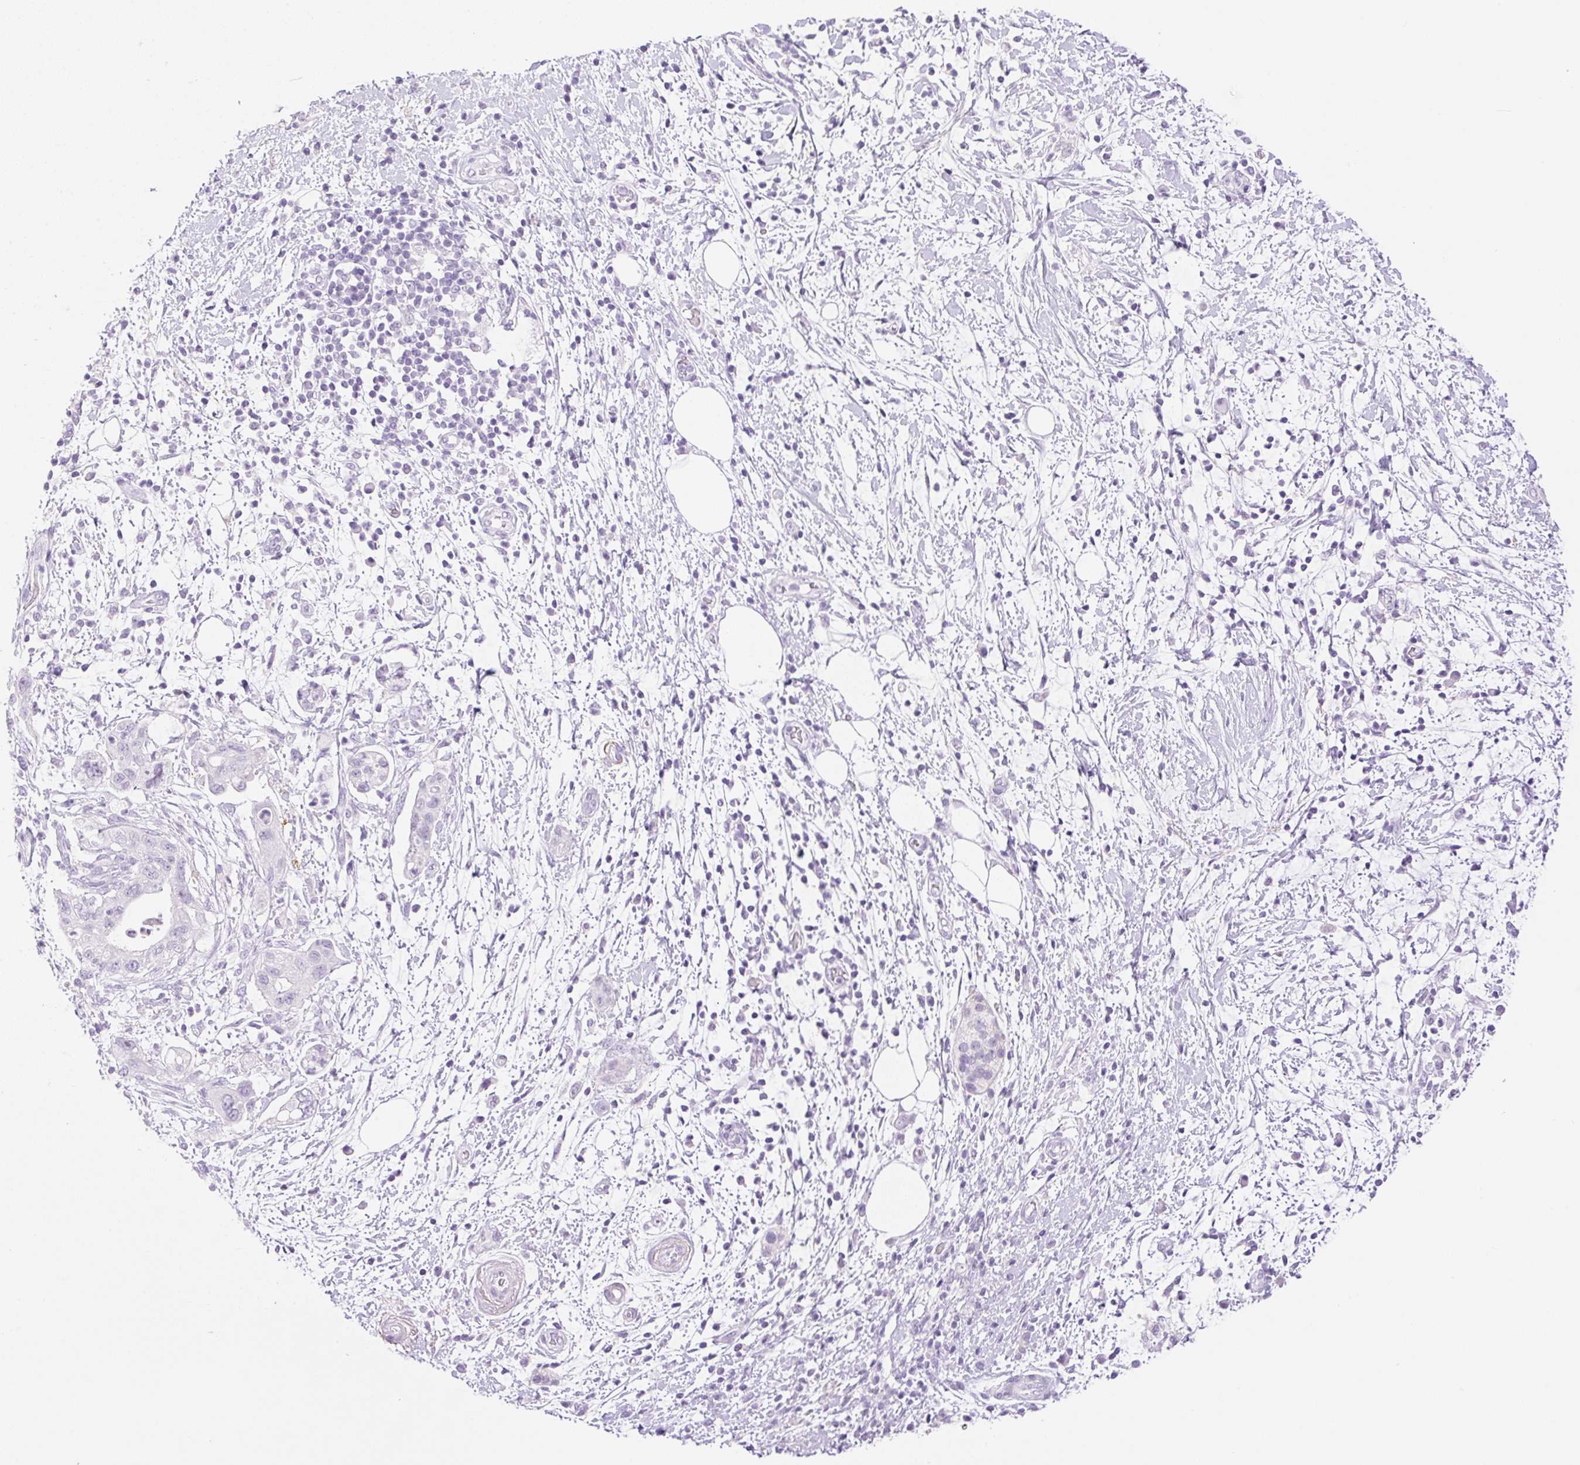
{"staining": {"intensity": "negative", "quantity": "none", "location": "none"}, "tissue": "pancreatic cancer", "cell_type": "Tumor cells", "image_type": "cancer", "snomed": [{"axis": "morphology", "description": "Adenocarcinoma, NOS"}, {"axis": "topography", "description": "Pancreas"}], "caption": "IHC image of human pancreatic cancer stained for a protein (brown), which shows no positivity in tumor cells. Brightfield microscopy of IHC stained with DAB (brown) and hematoxylin (blue), captured at high magnification.", "gene": "SP140L", "patient": {"sex": "female", "age": 73}}